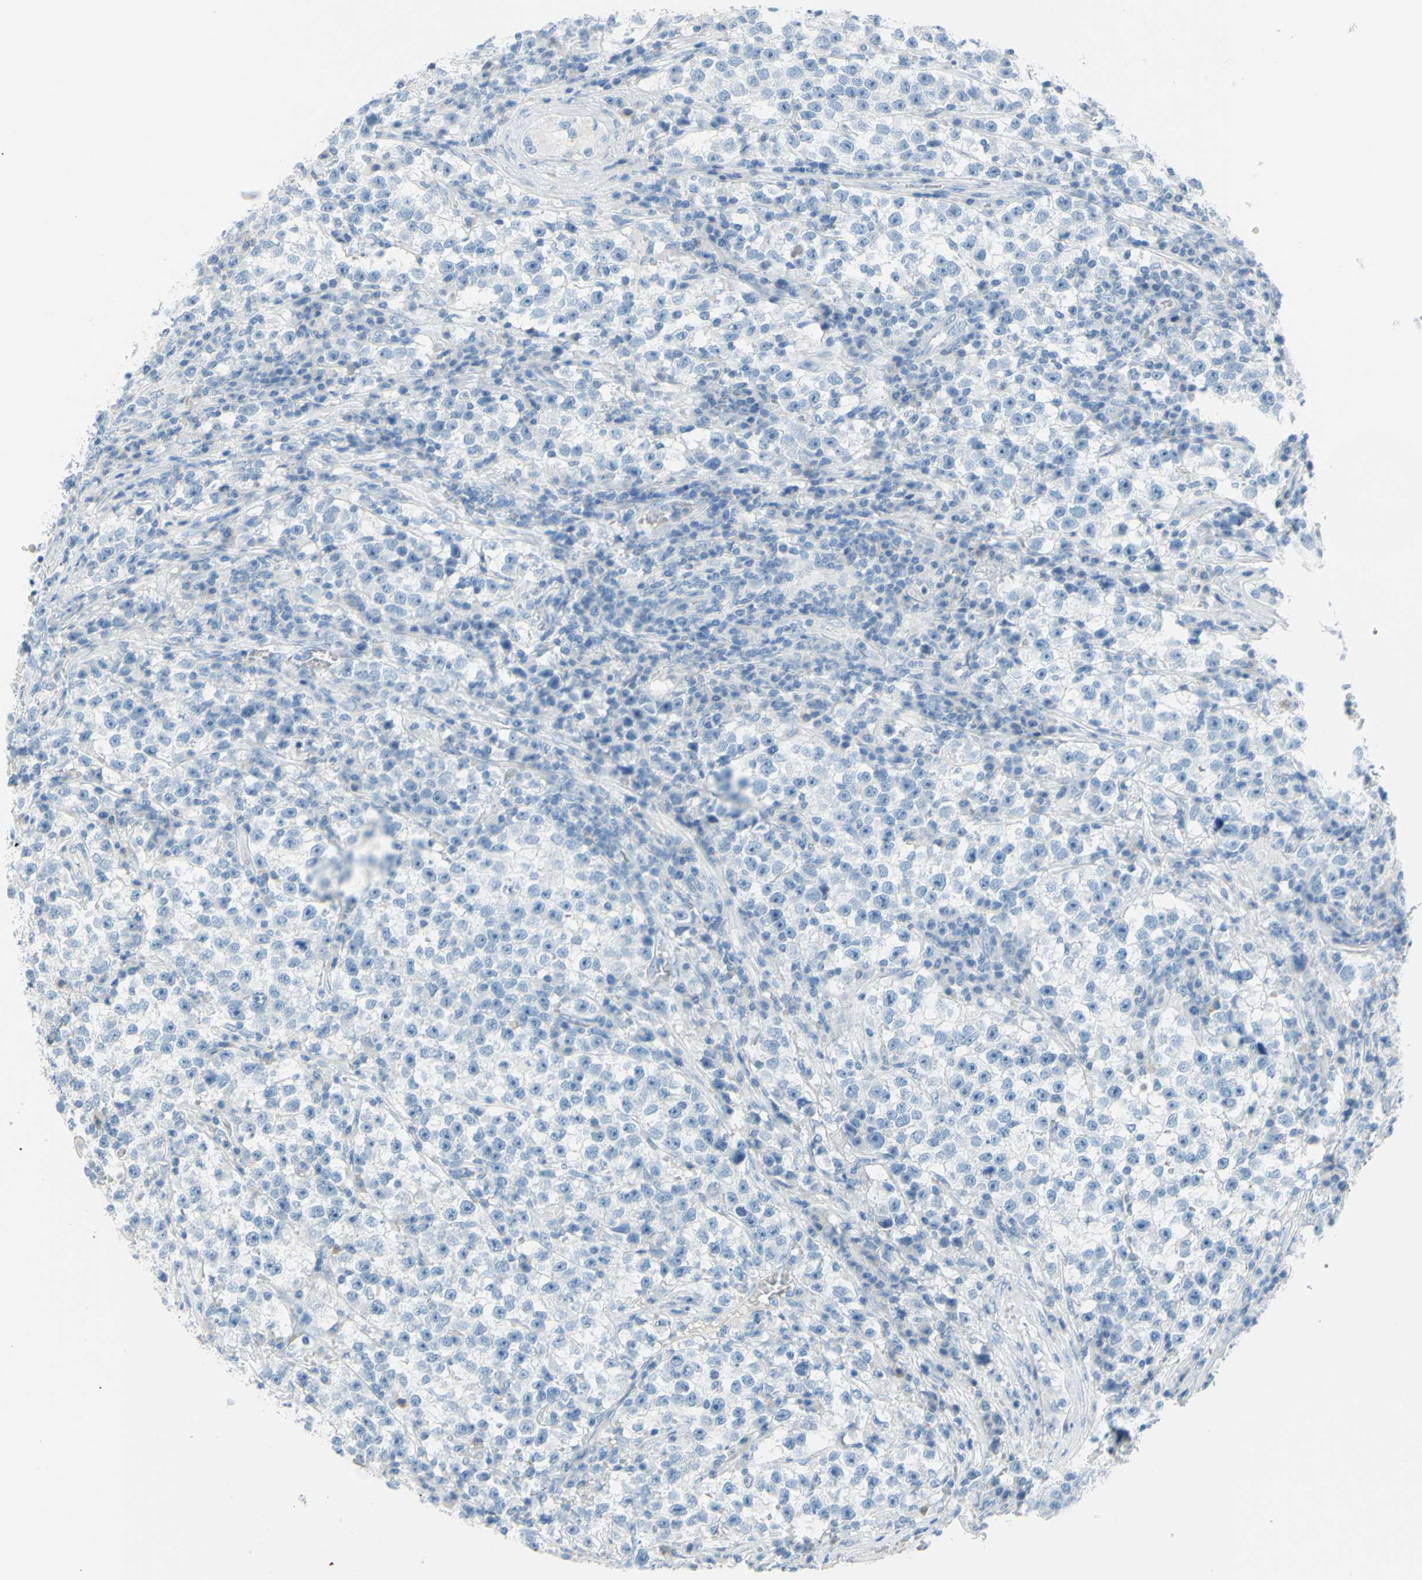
{"staining": {"intensity": "negative", "quantity": "none", "location": "none"}, "tissue": "testis cancer", "cell_type": "Tumor cells", "image_type": "cancer", "snomed": [{"axis": "morphology", "description": "Seminoma, NOS"}, {"axis": "topography", "description": "Testis"}], "caption": "IHC micrograph of testis cancer stained for a protein (brown), which shows no staining in tumor cells.", "gene": "DCT", "patient": {"sex": "male", "age": 22}}